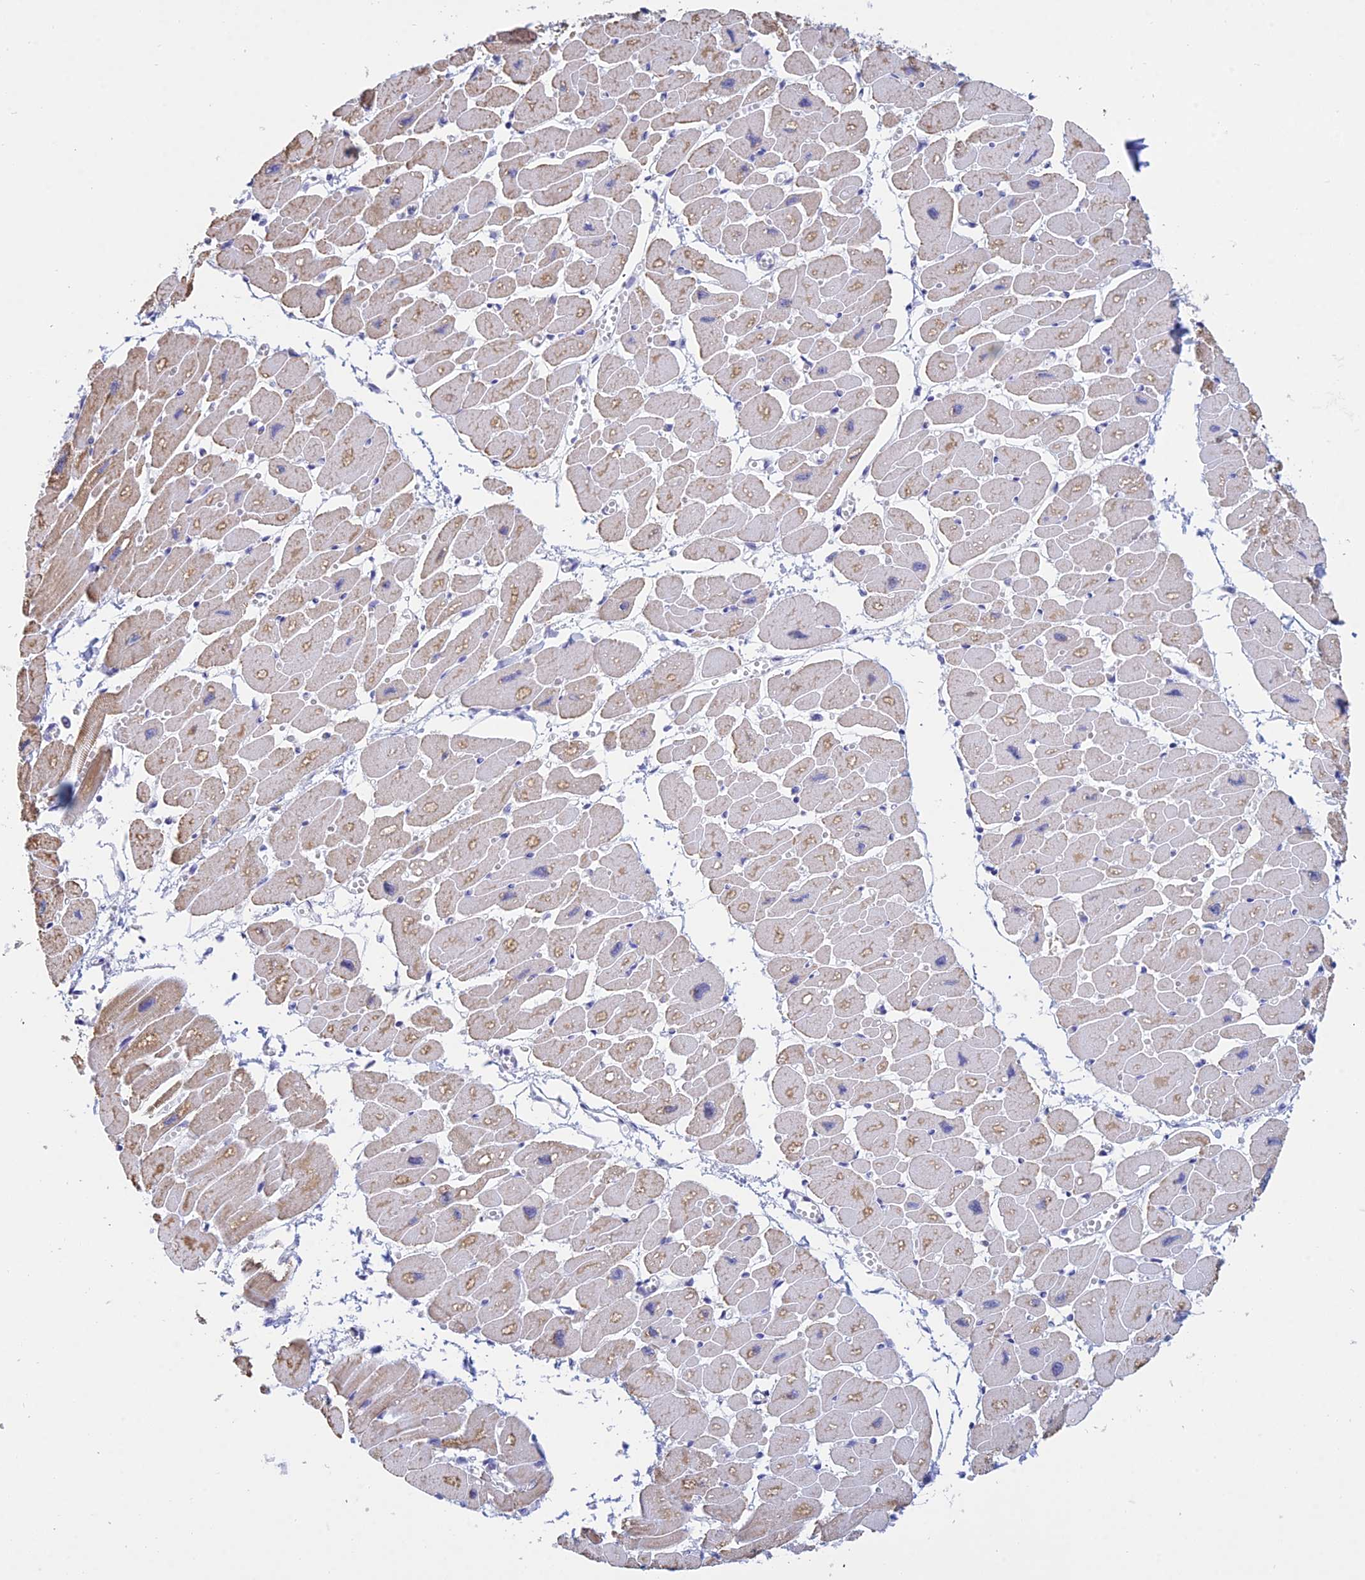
{"staining": {"intensity": "weak", "quantity": "<25%", "location": "cytoplasmic/membranous"}, "tissue": "heart muscle", "cell_type": "Cardiomyocytes", "image_type": "normal", "snomed": [{"axis": "morphology", "description": "Normal tissue, NOS"}, {"axis": "topography", "description": "Heart"}], "caption": "Micrograph shows no significant protein expression in cardiomyocytes of normal heart muscle. (Brightfield microscopy of DAB IHC at high magnification).", "gene": "KLF14", "patient": {"sex": "female", "age": 54}}